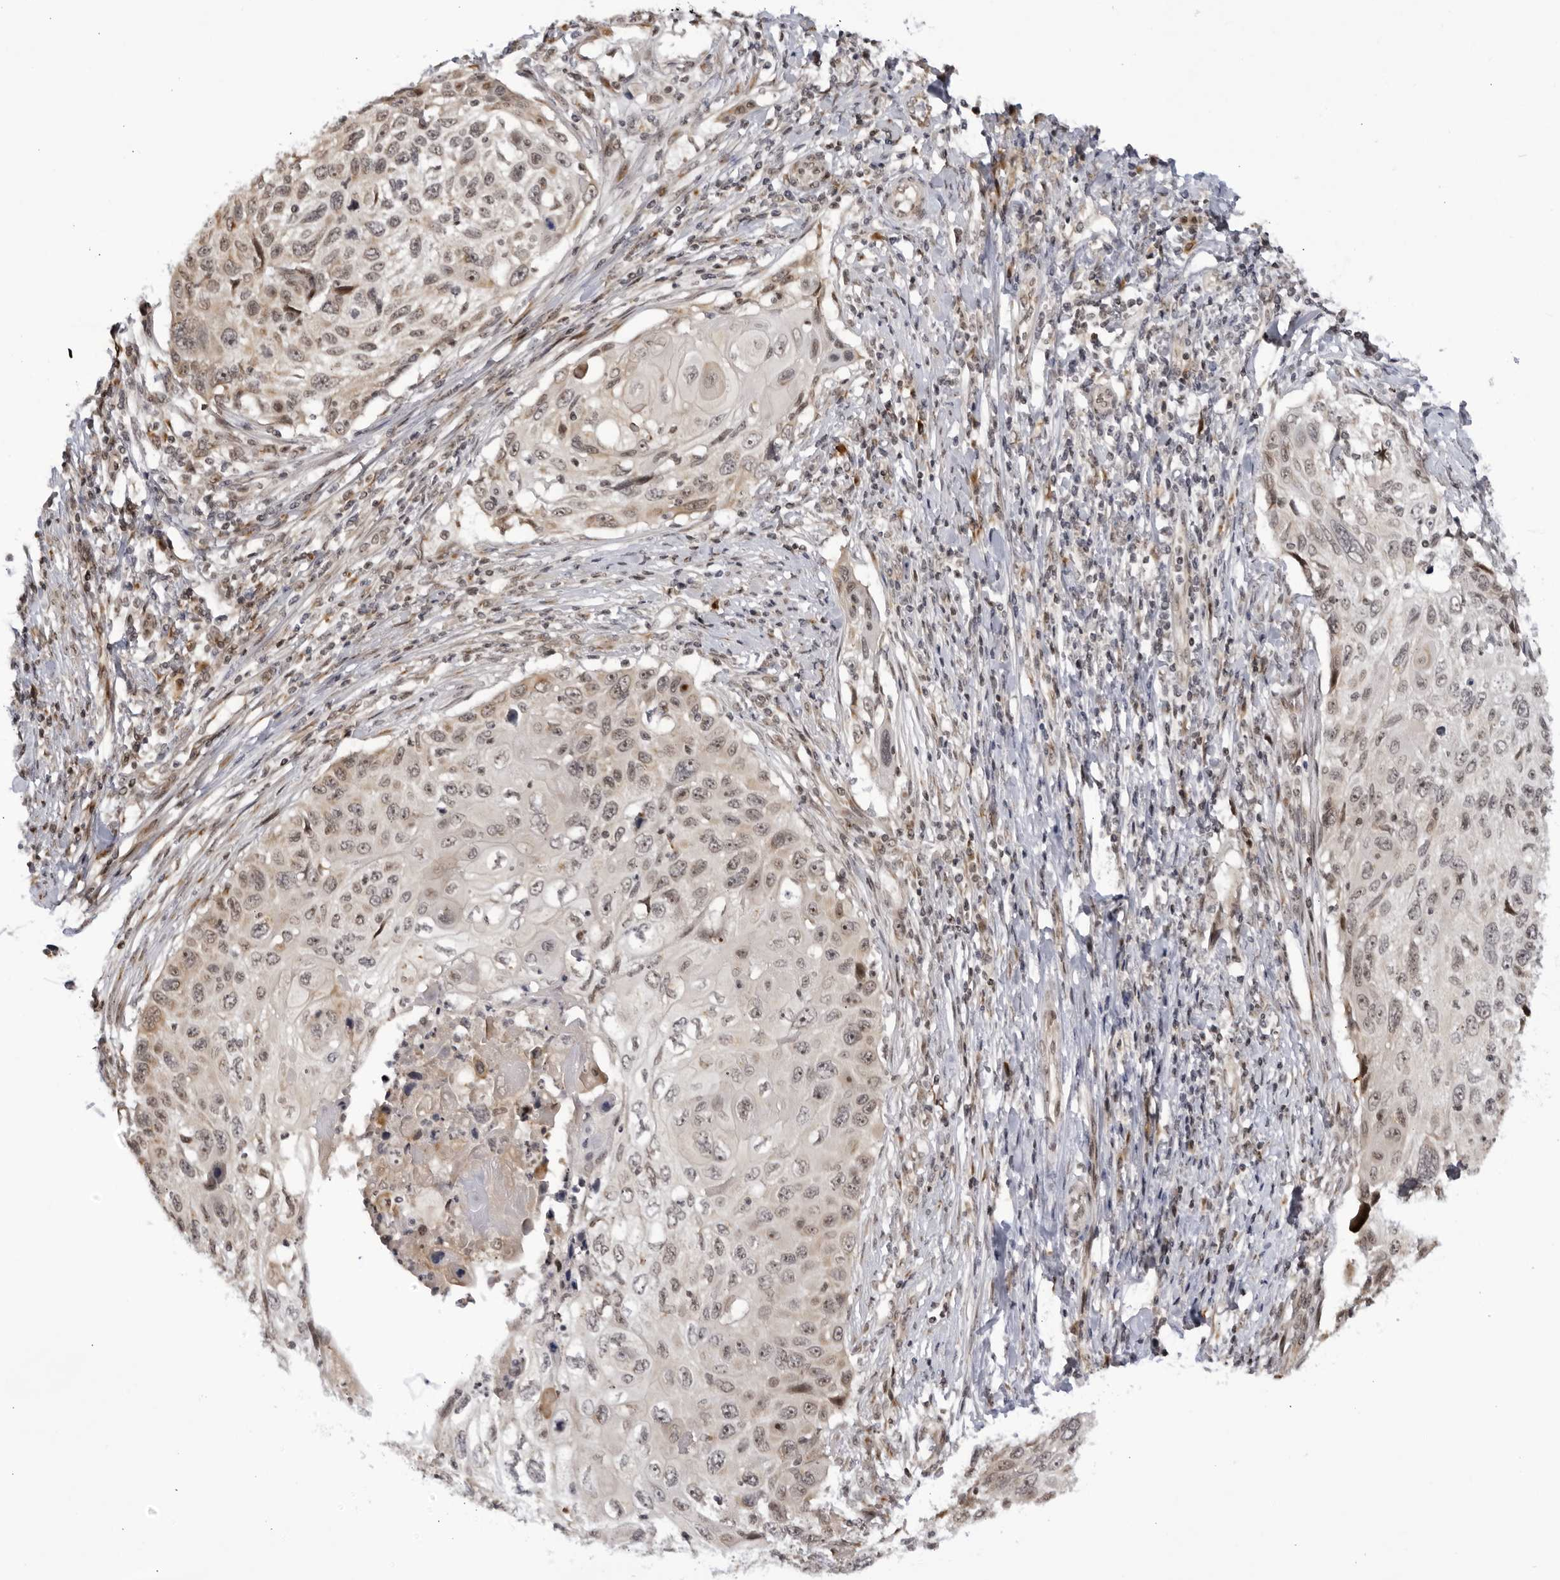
{"staining": {"intensity": "weak", "quantity": ">75%", "location": "nuclear"}, "tissue": "cervical cancer", "cell_type": "Tumor cells", "image_type": "cancer", "snomed": [{"axis": "morphology", "description": "Squamous cell carcinoma, NOS"}, {"axis": "topography", "description": "Cervix"}], "caption": "The photomicrograph displays a brown stain indicating the presence of a protein in the nuclear of tumor cells in cervical cancer (squamous cell carcinoma). The staining was performed using DAB (3,3'-diaminobenzidine), with brown indicating positive protein expression. Nuclei are stained blue with hematoxylin.", "gene": "RASGEF1C", "patient": {"sex": "female", "age": 70}}